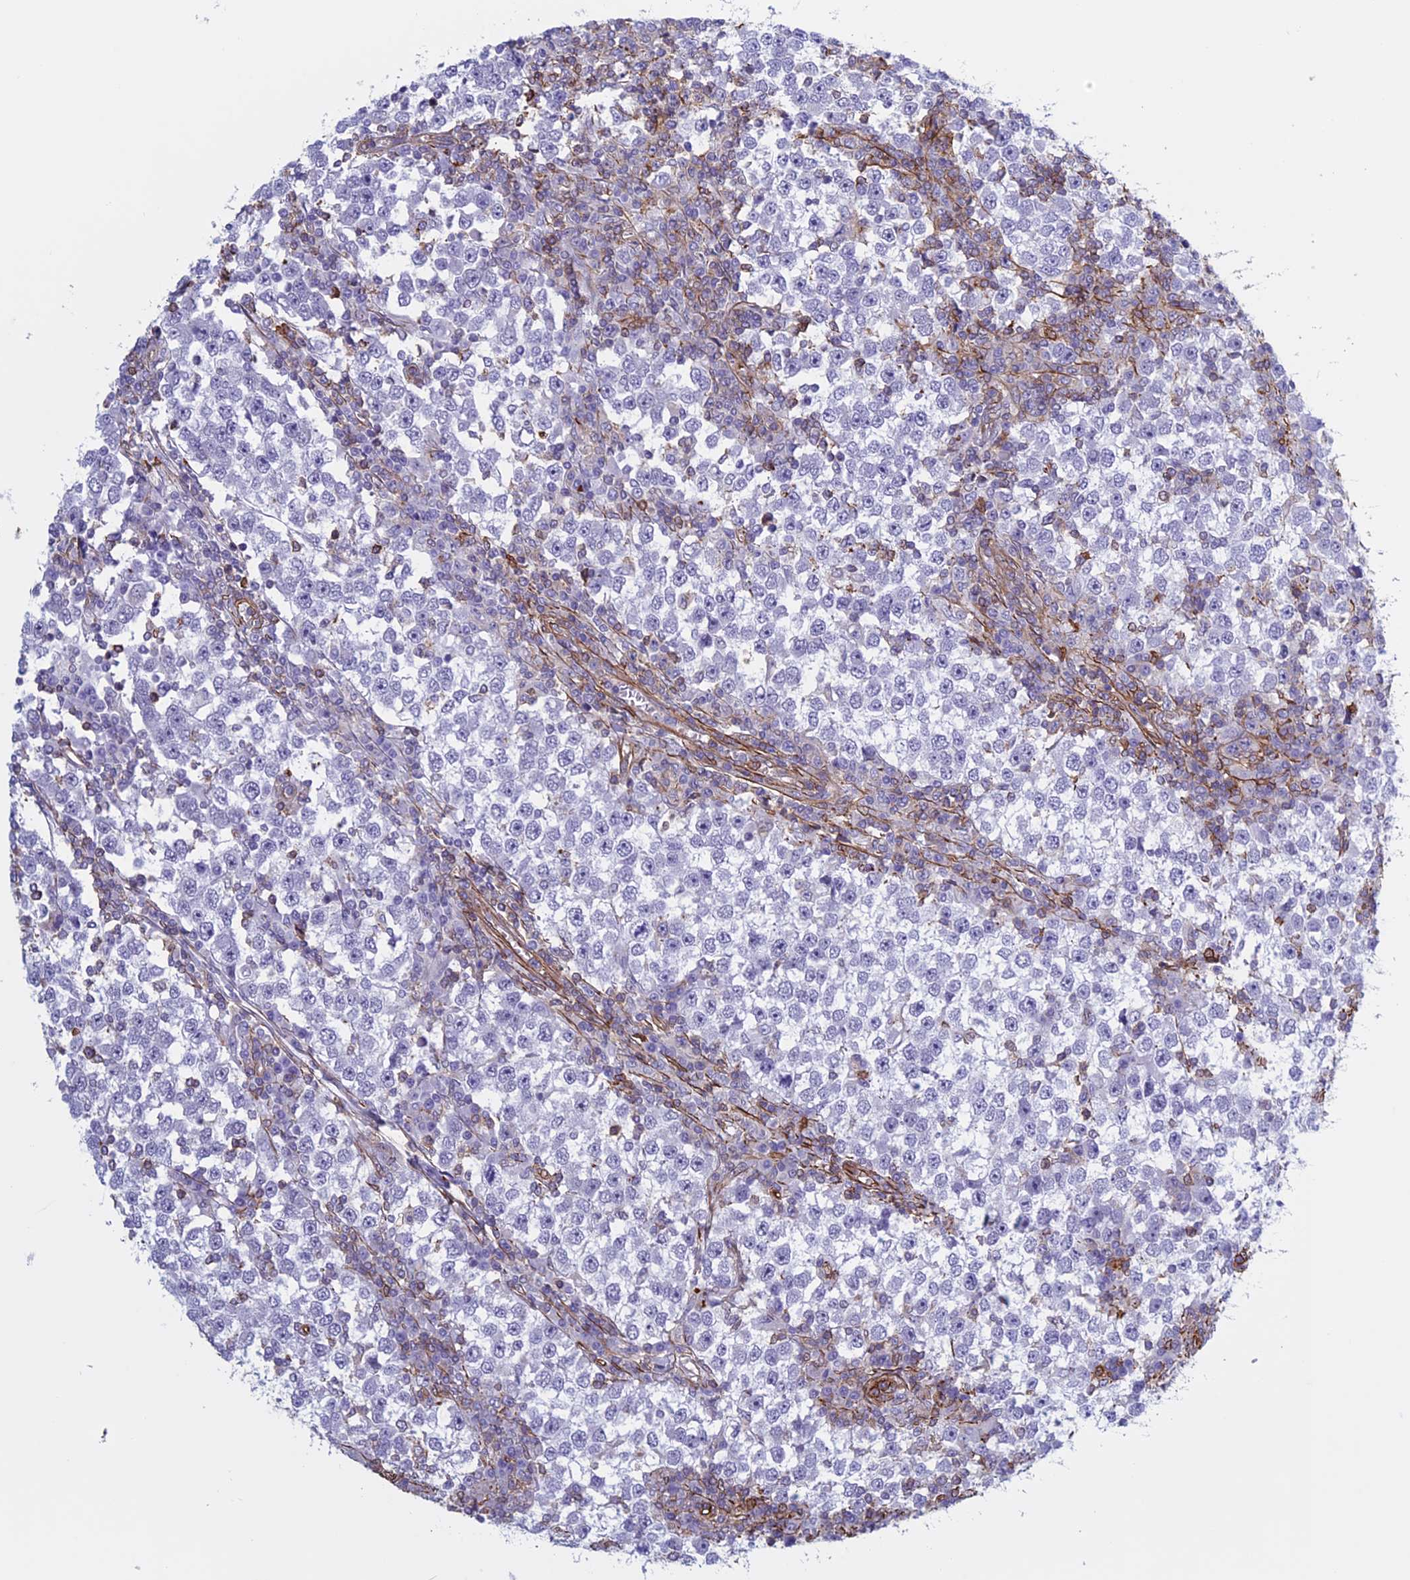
{"staining": {"intensity": "negative", "quantity": "none", "location": "none"}, "tissue": "testis cancer", "cell_type": "Tumor cells", "image_type": "cancer", "snomed": [{"axis": "morphology", "description": "Seminoma, NOS"}, {"axis": "topography", "description": "Testis"}], "caption": "IHC of human seminoma (testis) displays no positivity in tumor cells. Brightfield microscopy of immunohistochemistry stained with DAB (brown) and hematoxylin (blue), captured at high magnification.", "gene": "ANGPTL2", "patient": {"sex": "male", "age": 65}}